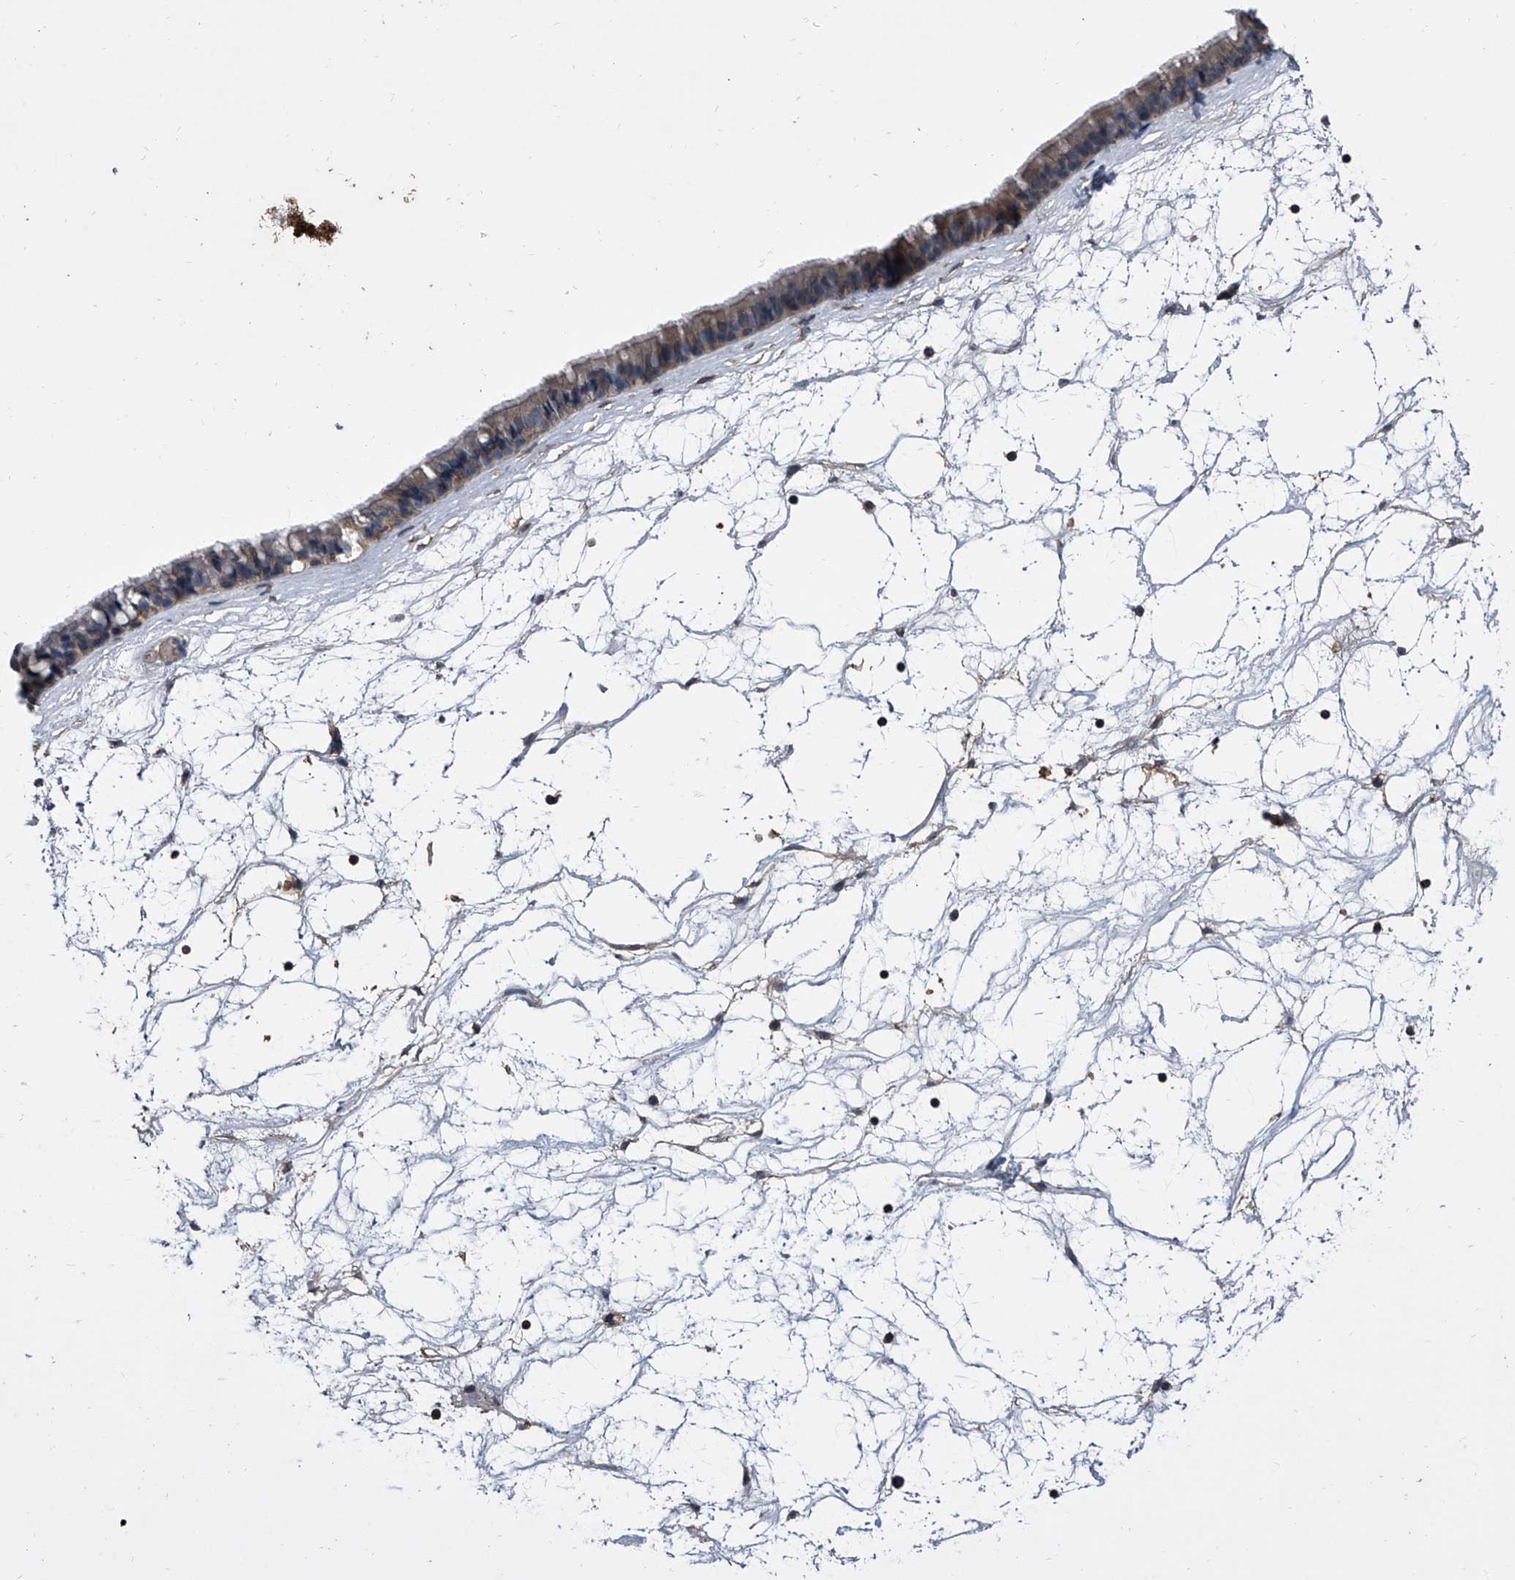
{"staining": {"intensity": "weak", "quantity": "25%-75%", "location": "cytoplasmic/membranous"}, "tissue": "nasopharynx", "cell_type": "Respiratory epithelial cells", "image_type": "normal", "snomed": [{"axis": "morphology", "description": "Normal tissue, NOS"}, {"axis": "topography", "description": "Nasopharynx"}], "caption": "Weak cytoplasmic/membranous protein positivity is identified in approximately 25%-75% of respiratory epithelial cells in nasopharynx.", "gene": "PIP5K1A", "patient": {"sex": "male", "age": 64}}